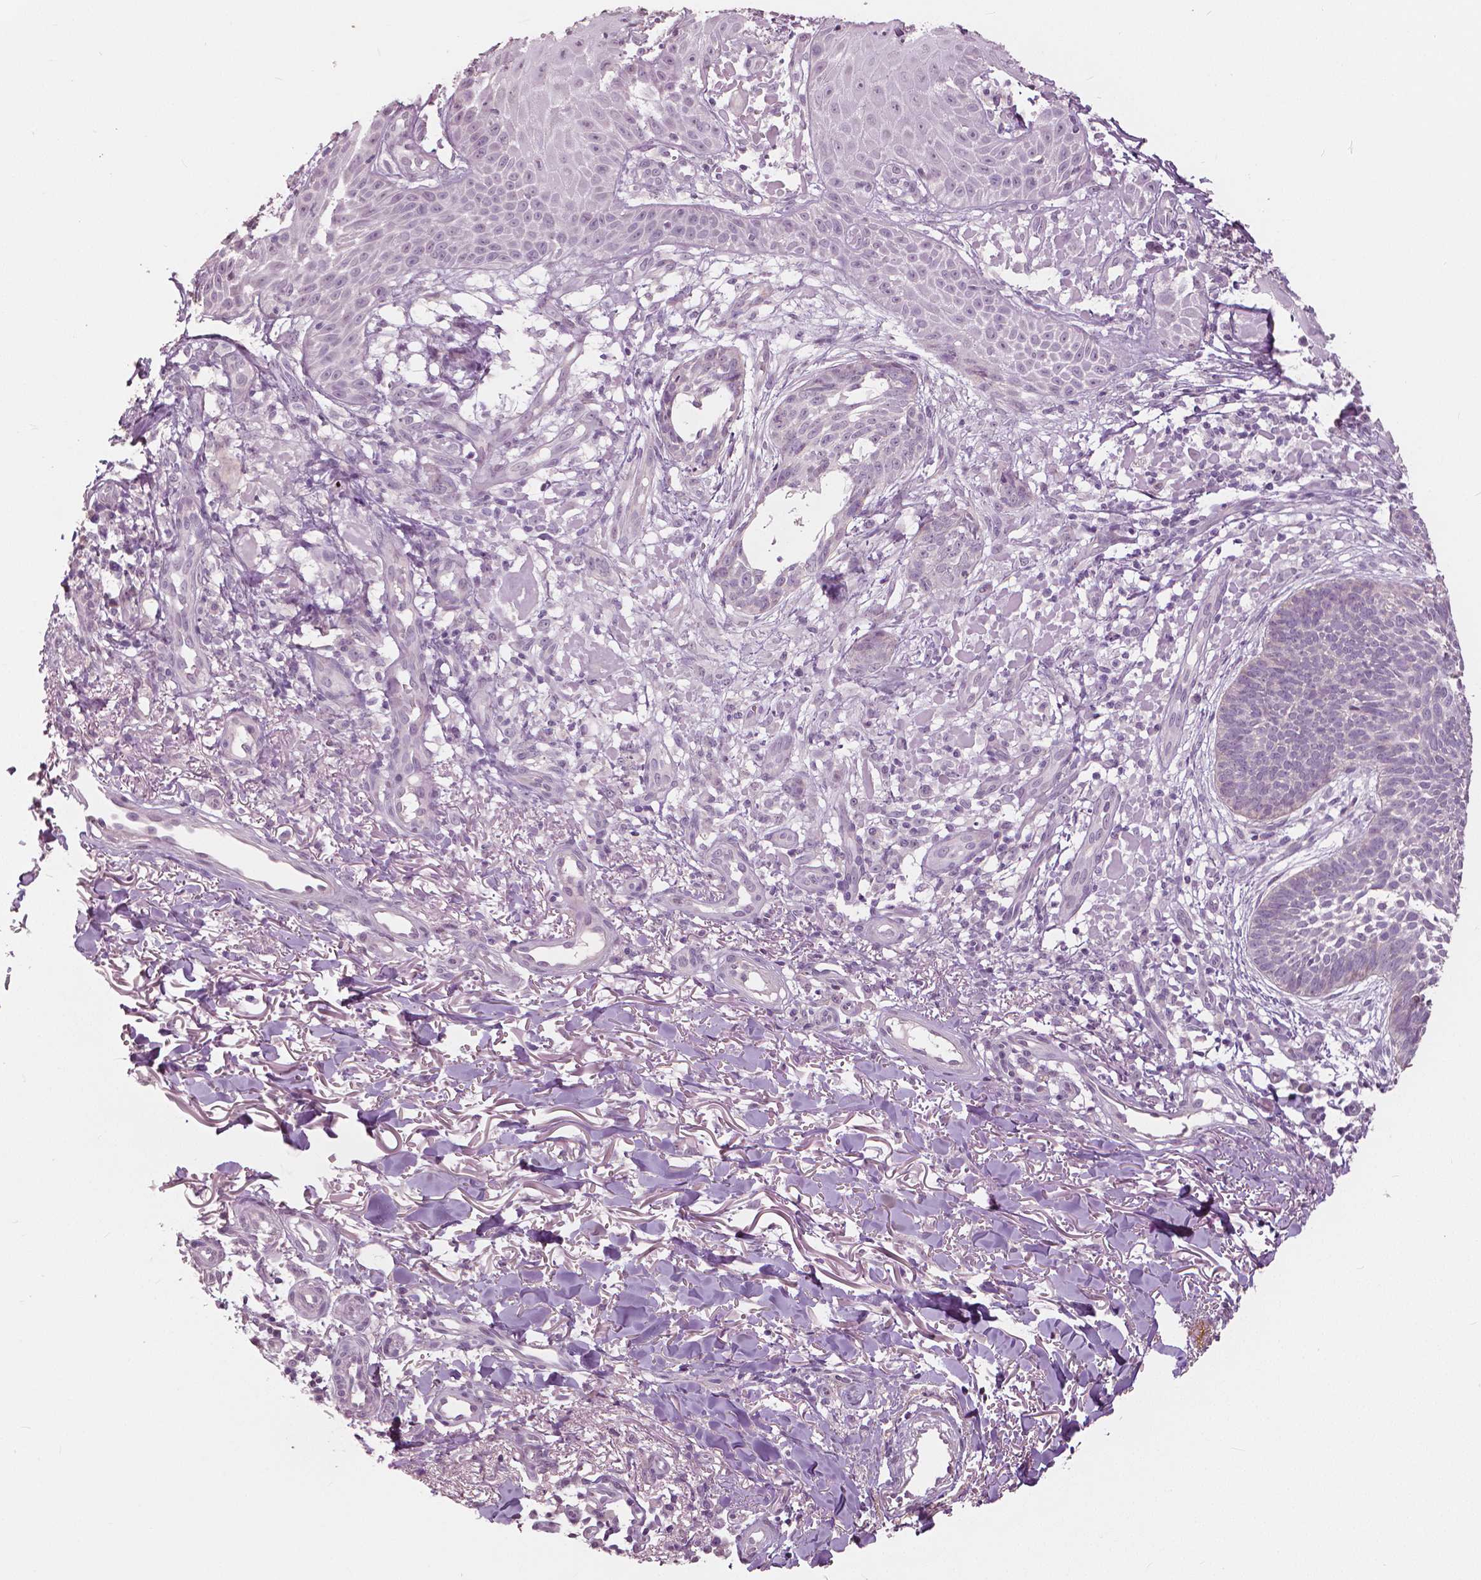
{"staining": {"intensity": "negative", "quantity": "none", "location": "none"}, "tissue": "skin cancer", "cell_type": "Tumor cells", "image_type": "cancer", "snomed": [{"axis": "morphology", "description": "Basal cell carcinoma"}, {"axis": "topography", "description": "Skin"}], "caption": "Tumor cells show no significant expression in skin basal cell carcinoma.", "gene": "NANOG", "patient": {"sex": "male", "age": 88}}